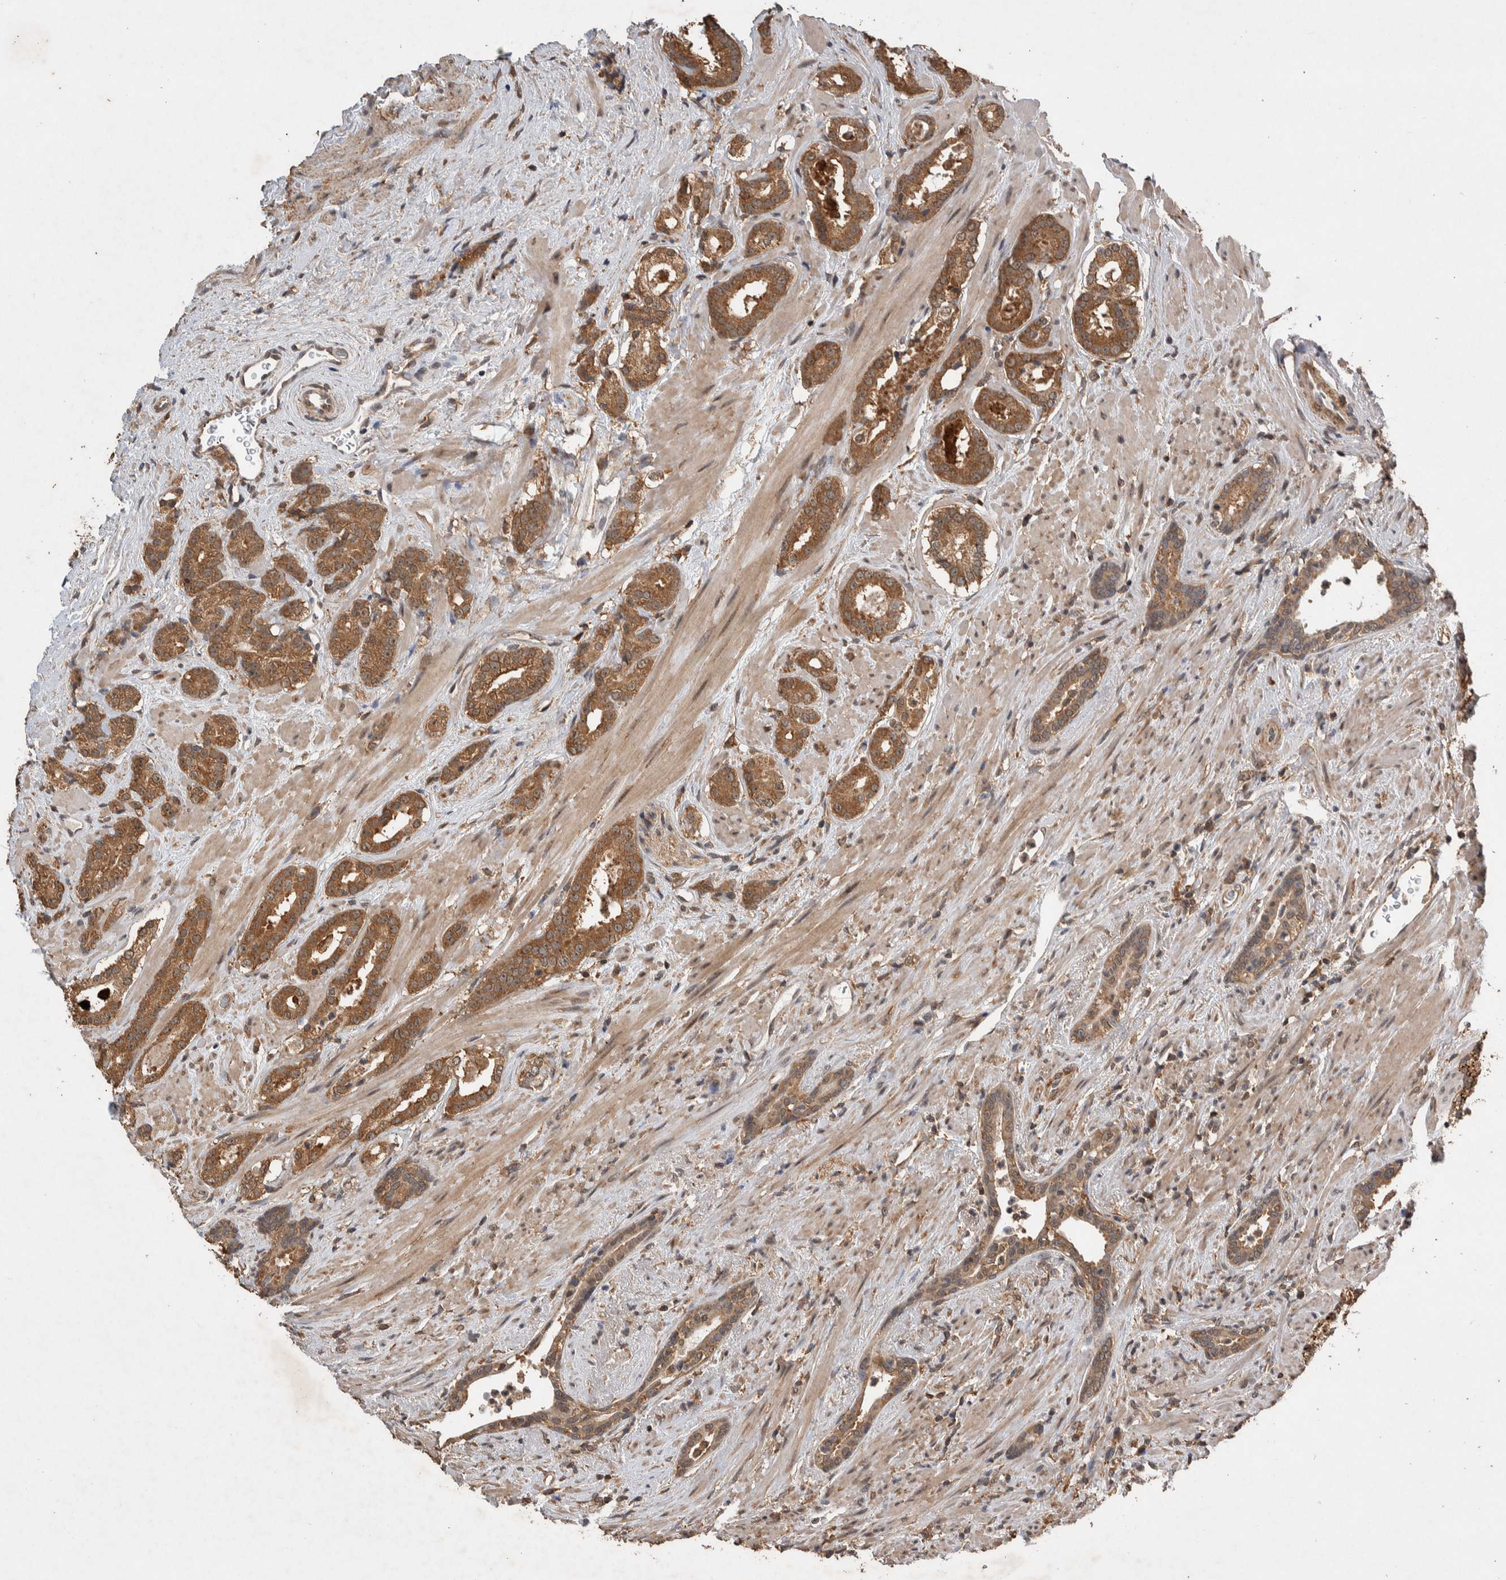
{"staining": {"intensity": "moderate", "quantity": ">75%", "location": "cytoplasmic/membranous"}, "tissue": "prostate cancer", "cell_type": "Tumor cells", "image_type": "cancer", "snomed": [{"axis": "morphology", "description": "Adenocarcinoma, High grade"}, {"axis": "topography", "description": "Prostate"}], "caption": "This is a photomicrograph of immunohistochemistry (IHC) staining of prostate cancer (adenocarcinoma (high-grade)), which shows moderate staining in the cytoplasmic/membranous of tumor cells.", "gene": "DVL2", "patient": {"sex": "male", "age": 71}}